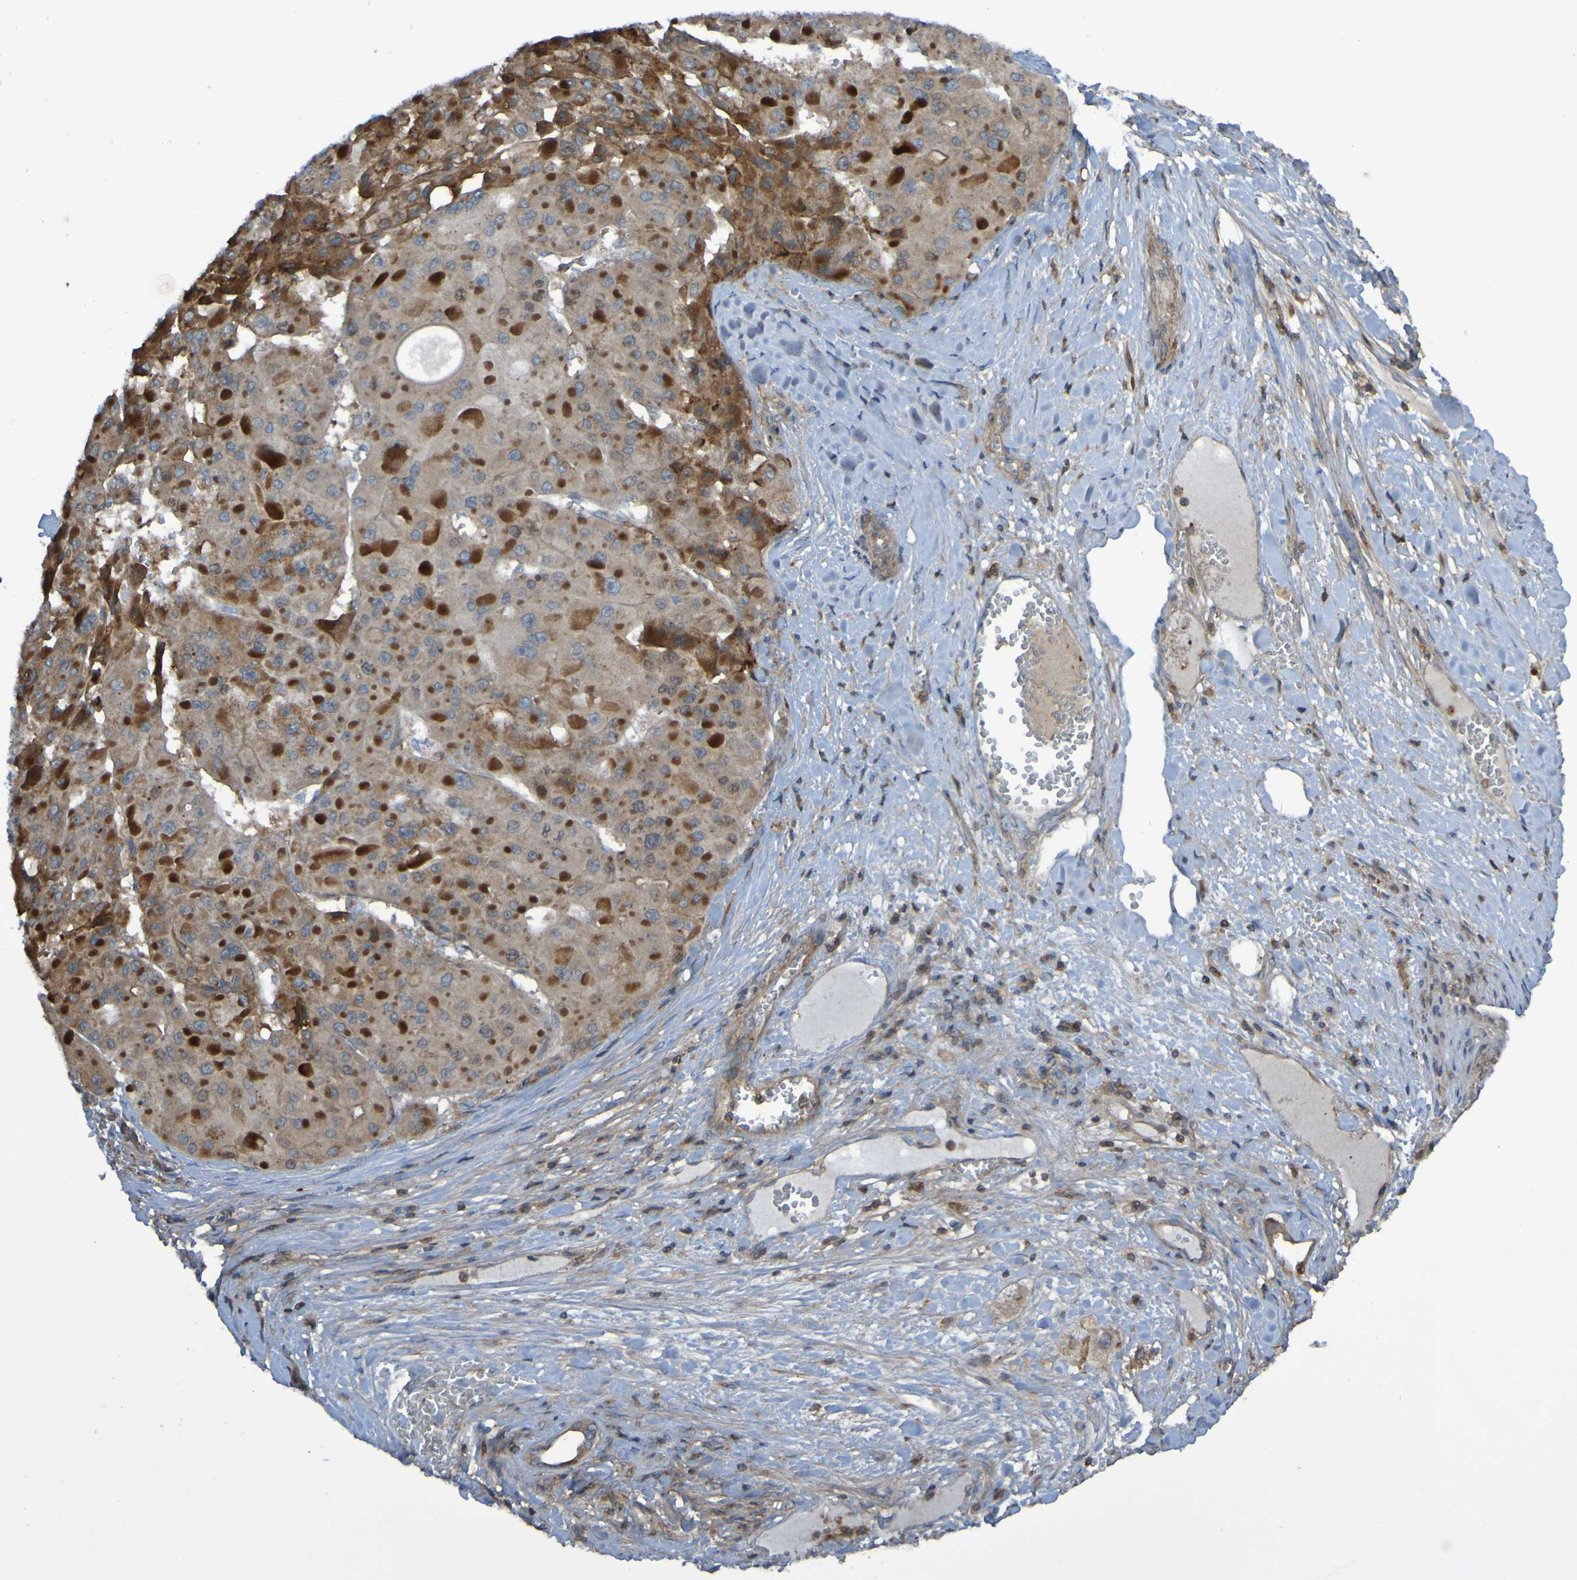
{"staining": {"intensity": "moderate", "quantity": ">75%", "location": "cytoplasmic/membranous"}, "tissue": "liver cancer", "cell_type": "Tumor cells", "image_type": "cancer", "snomed": [{"axis": "morphology", "description": "Carcinoma, Hepatocellular, NOS"}, {"axis": "topography", "description": "Liver"}], "caption": "Liver hepatocellular carcinoma stained with immunohistochemistry (IHC) displays moderate cytoplasmic/membranous expression in approximately >75% of tumor cells. The protein of interest is shown in brown color, while the nuclei are stained blue.", "gene": "PDGFB", "patient": {"sex": "female", "age": 73}}